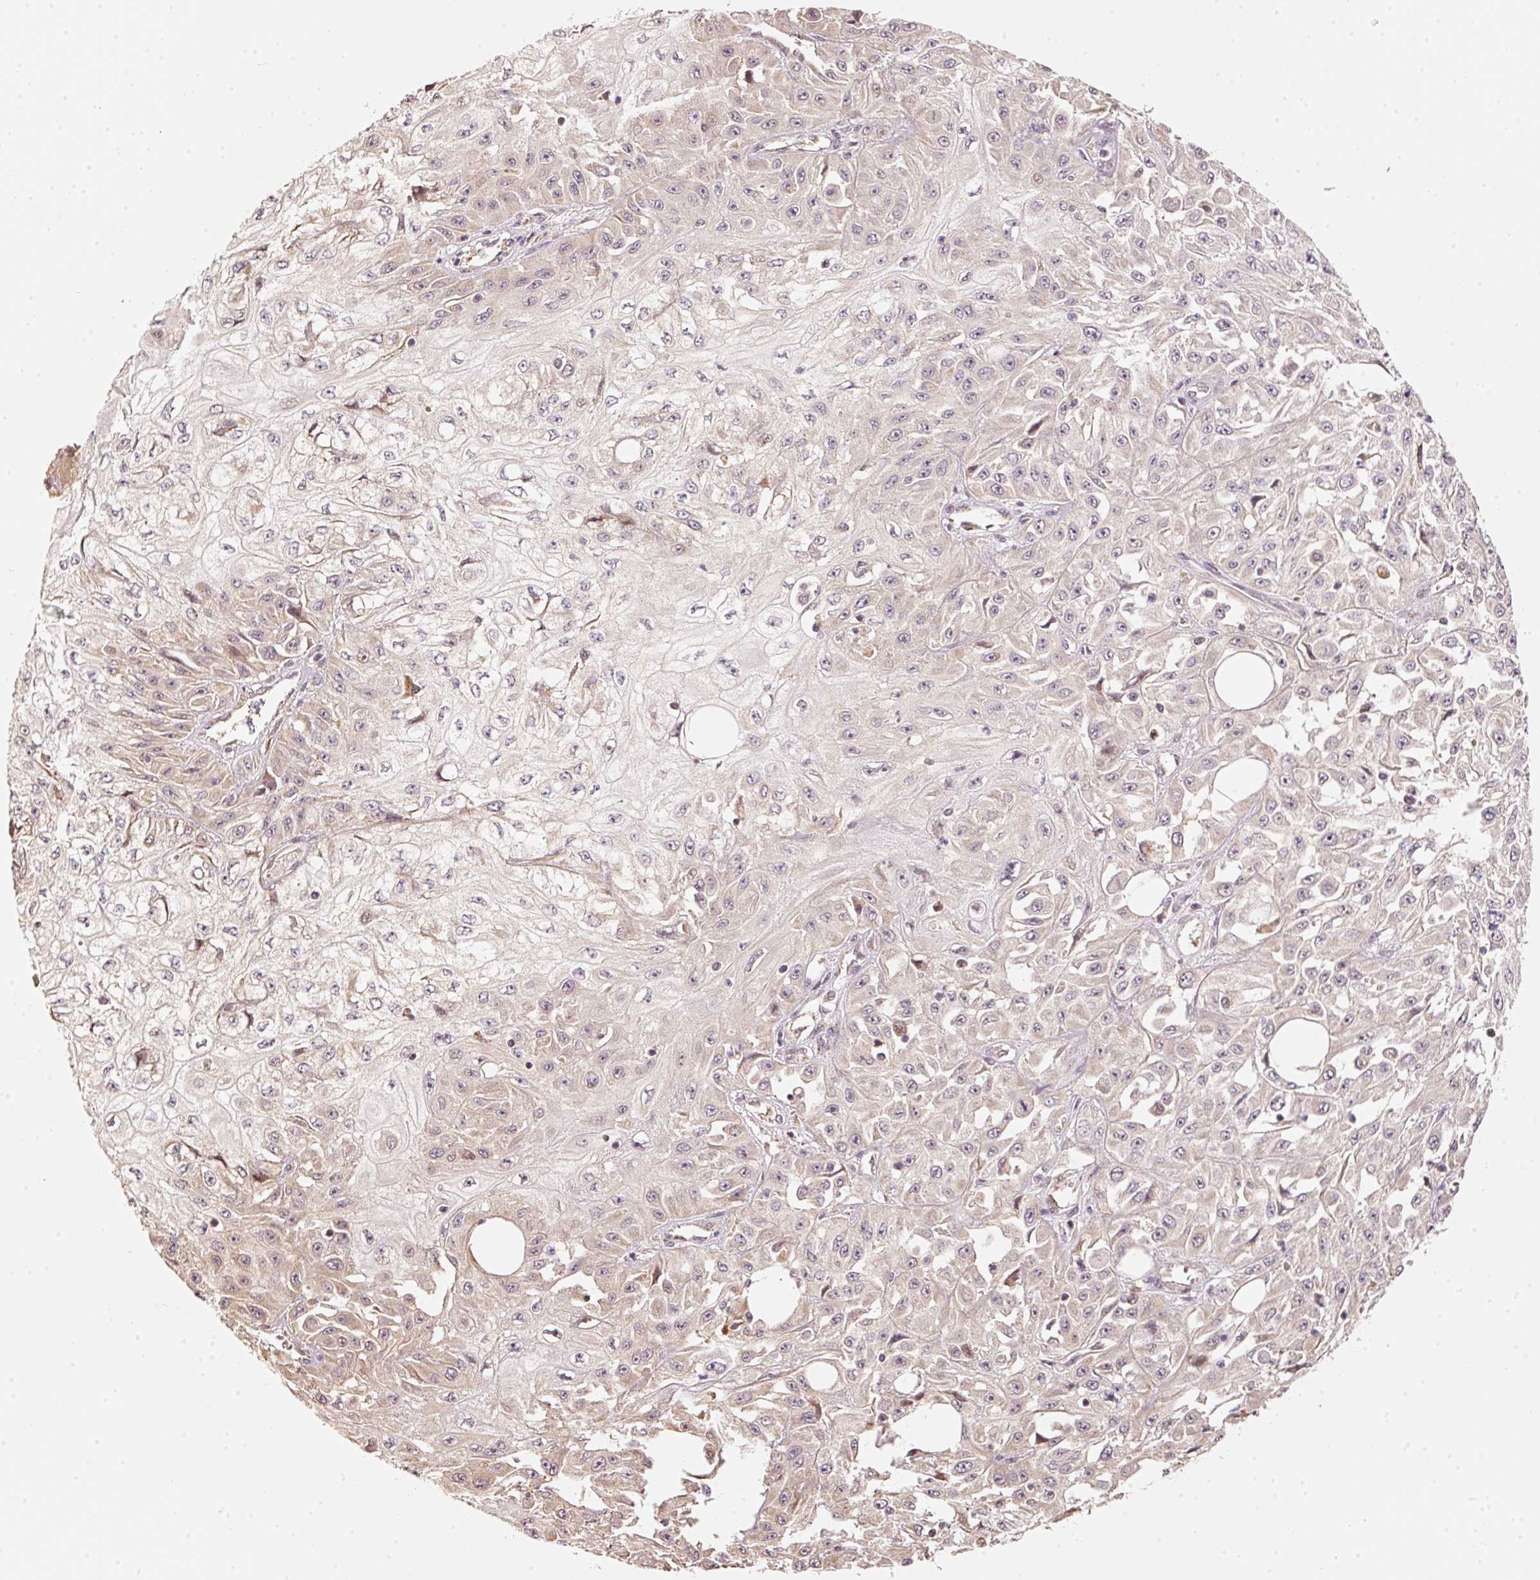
{"staining": {"intensity": "weak", "quantity": "<25%", "location": "cytoplasmic/membranous"}, "tissue": "skin cancer", "cell_type": "Tumor cells", "image_type": "cancer", "snomed": [{"axis": "morphology", "description": "Squamous cell carcinoma, NOS"}, {"axis": "morphology", "description": "Squamous cell carcinoma, metastatic, NOS"}, {"axis": "topography", "description": "Skin"}, {"axis": "topography", "description": "Lymph node"}], "caption": "Tumor cells are negative for brown protein staining in skin squamous cell carcinoma.", "gene": "RAB35", "patient": {"sex": "male", "age": 75}}